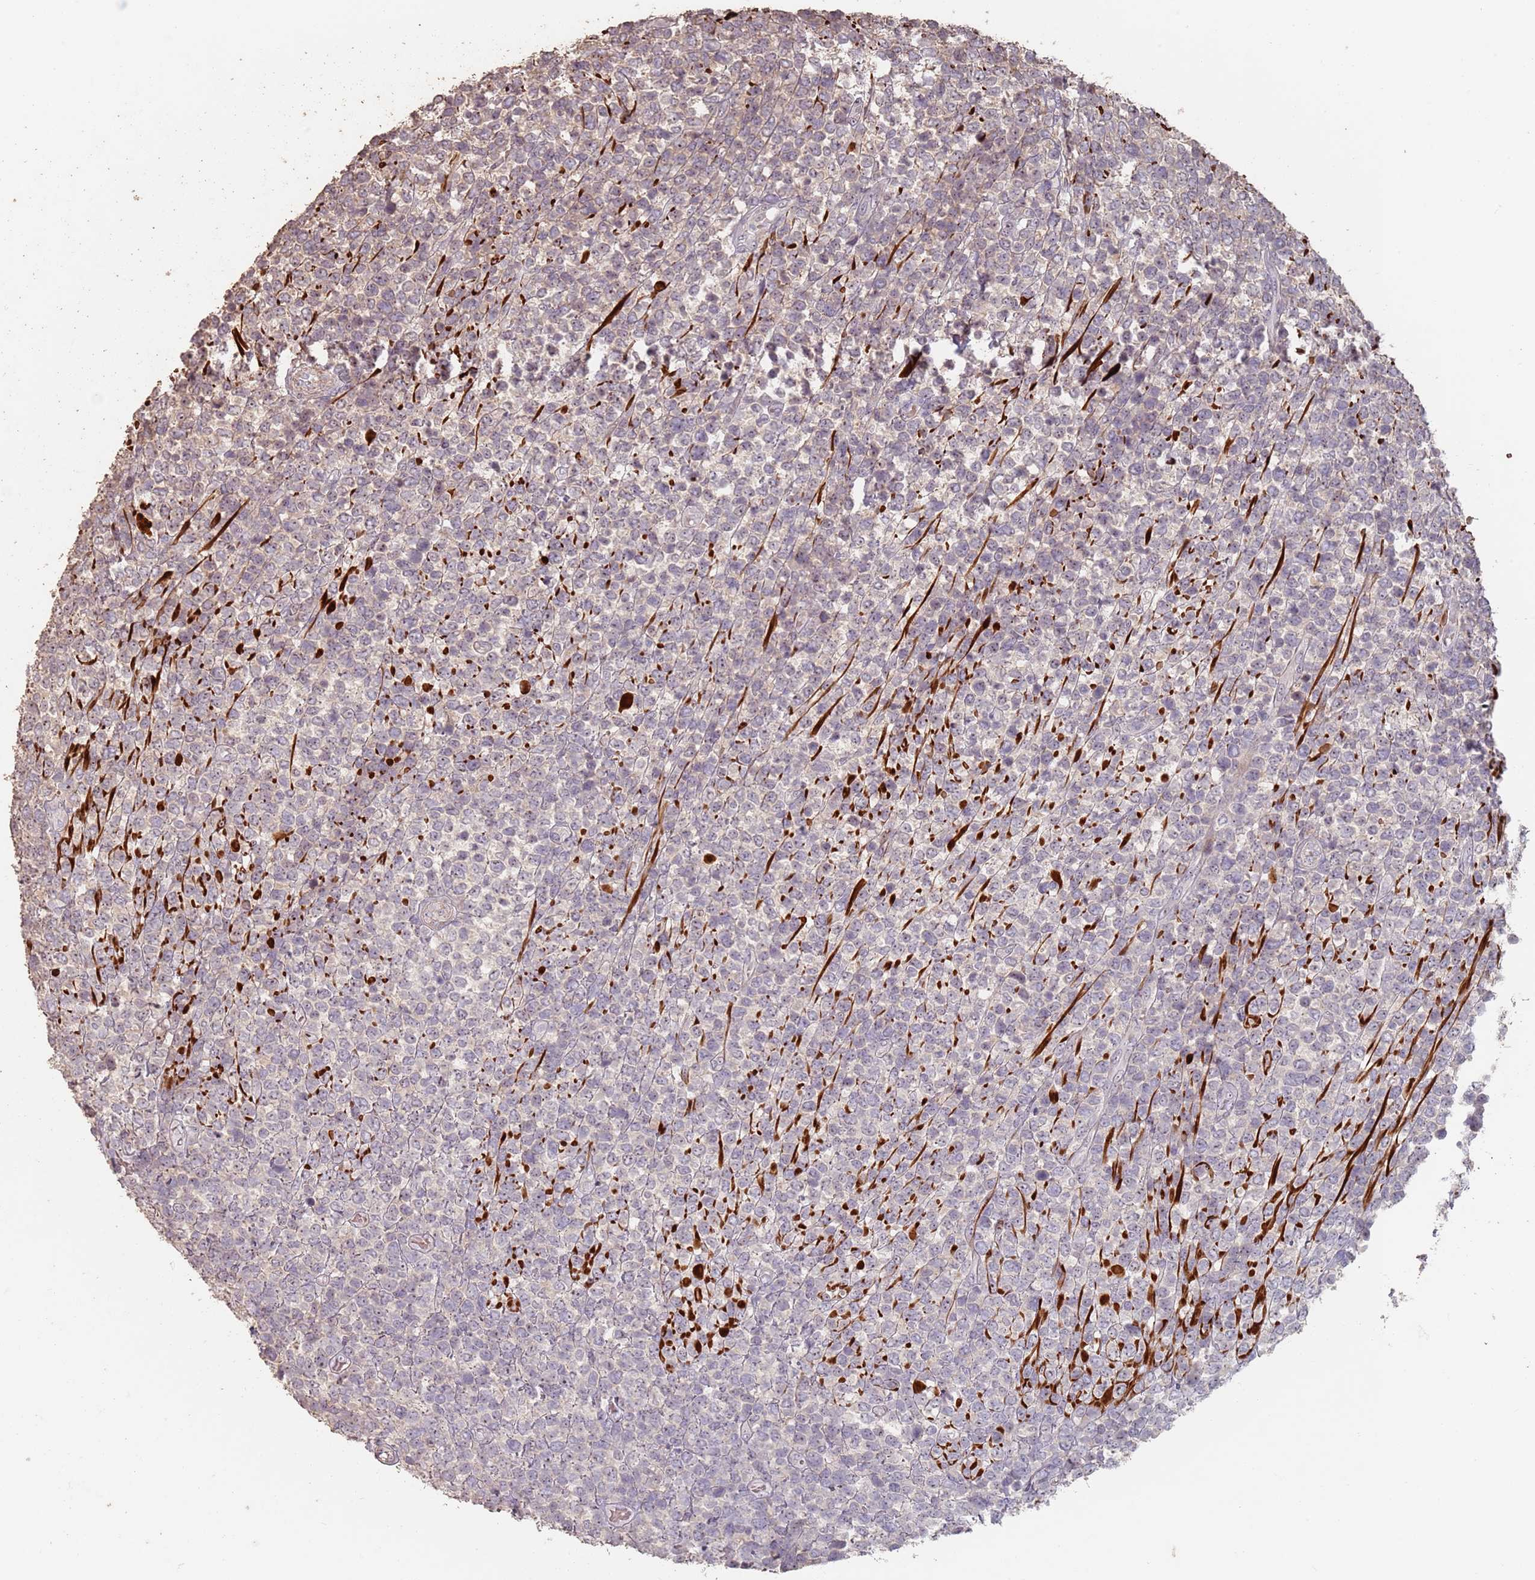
{"staining": {"intensity": "negative", "quantity": "none", "location": "none"}, "tissue": "lymphoma", "cell_type": "Tumor cells", "image_type": "cancer", "snomed": [{"axis": "morphology", "description": "Malignant lymphoma, non-Hodgkin's type, High grade"}, {"axis": "topography", "description": "Soft tissue"}], "caption": "Histopathology image shows no protein positivity in tumor cells of high-grade malignant lymphoma, non-Hodgkin's type tissue.", "gene": "ADTRP", "patient": {"sex": "female", "age": 56}}